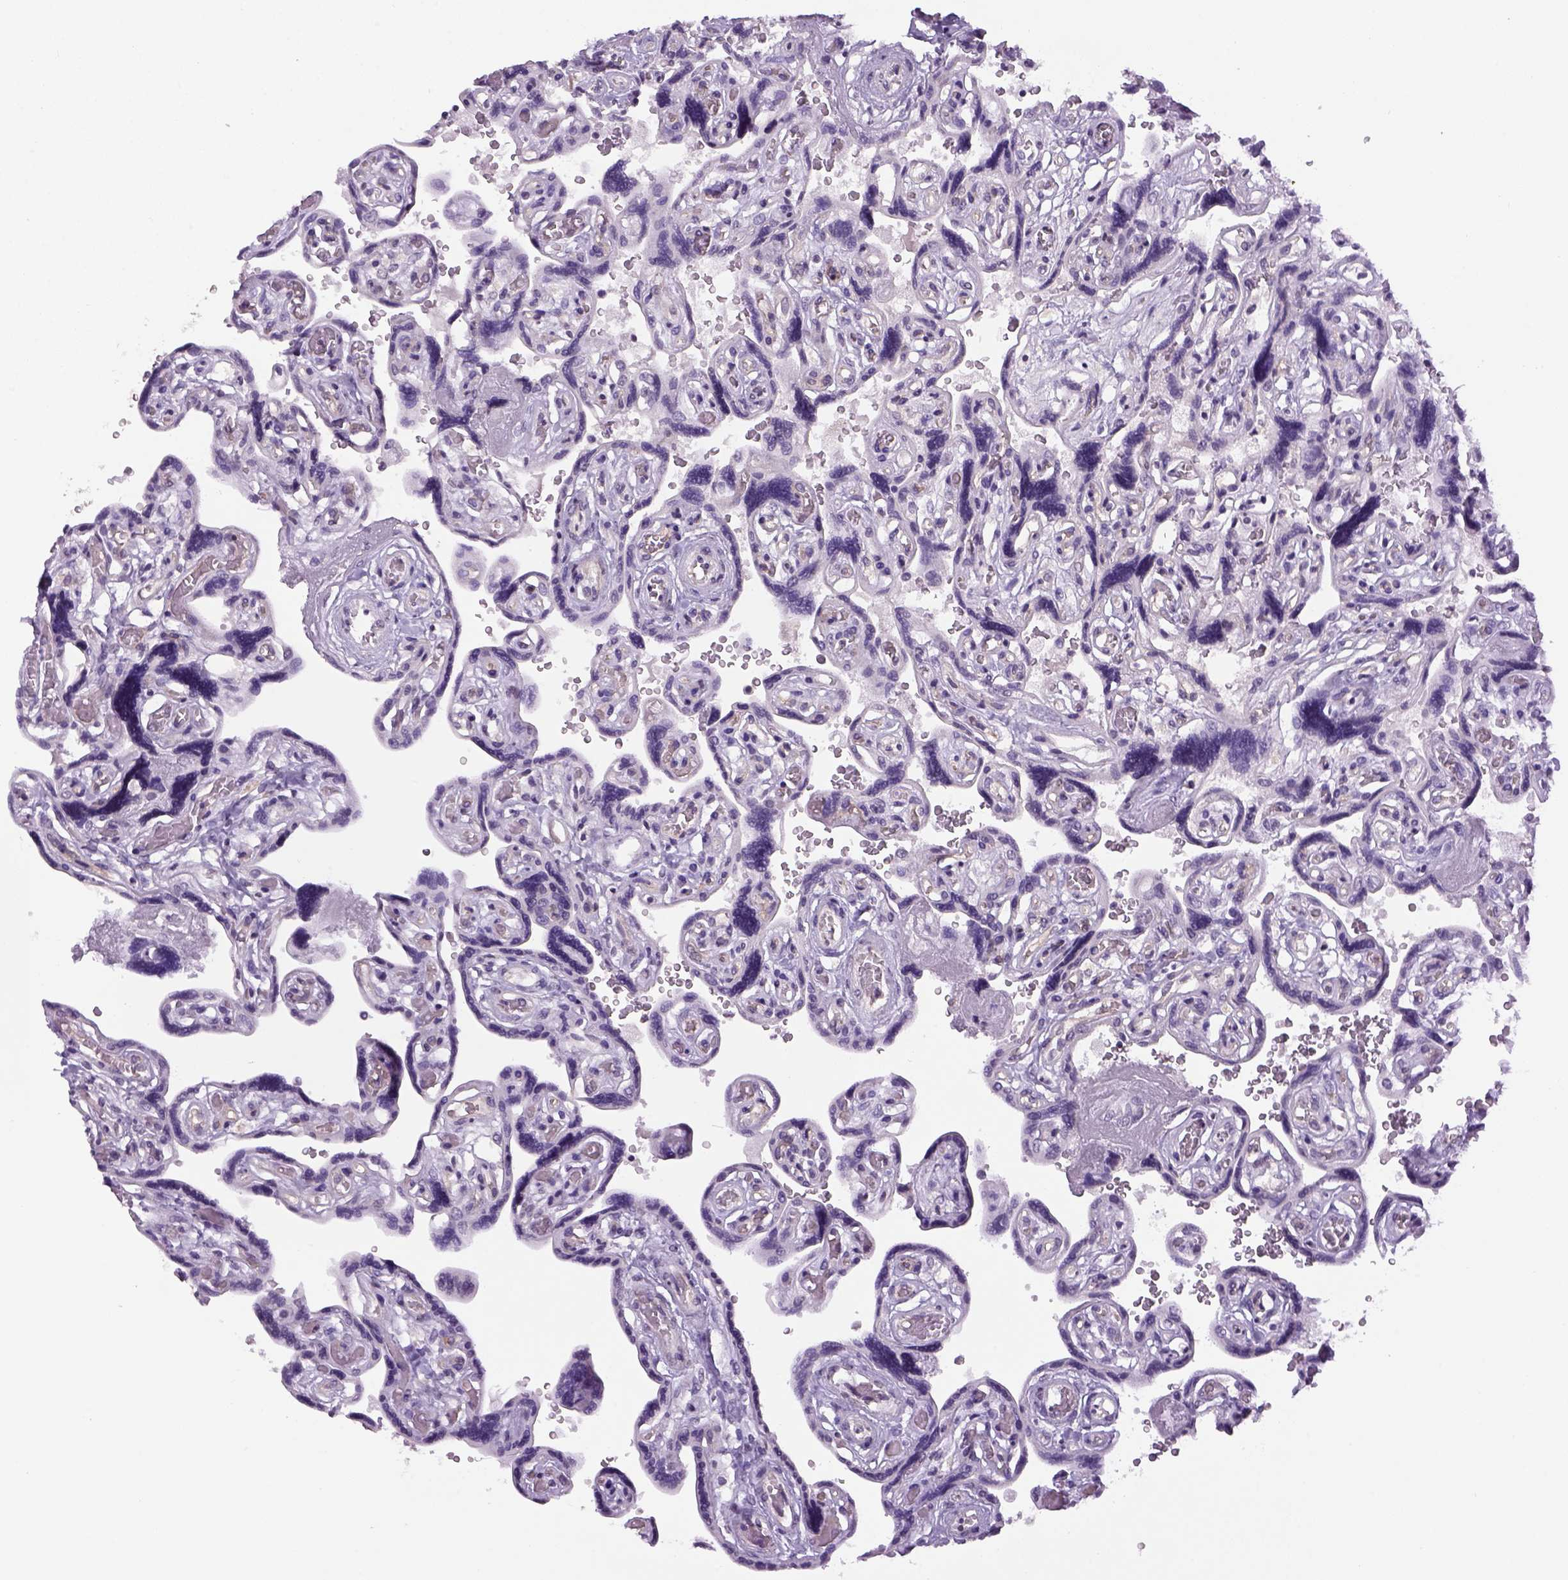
{"staining": {"intensity": "negative", "quantity": "none", "location": "none"}, "tissue": "placenta", "cell_type": "Decidual cells", "image_type": "normal", "snomed": [{"axis": "morphology", "description": "Normal tissue, NOS"}, {"axis": "topography", "description": "Placenta"}], "caption": "A high-resolution histopathology image shows immunohistochemistry staining of unremarkable placenta, which shows no significant positivity in decidual cells. Brightfield microscopy of immunohistochemistry stained with DAB (3,3'-diaminobenzidine) (brown) and hematoxylin (blue), captured at high magnification.", "gene": "PRRT1", "patient": {"sex": "female", "age": 32}}